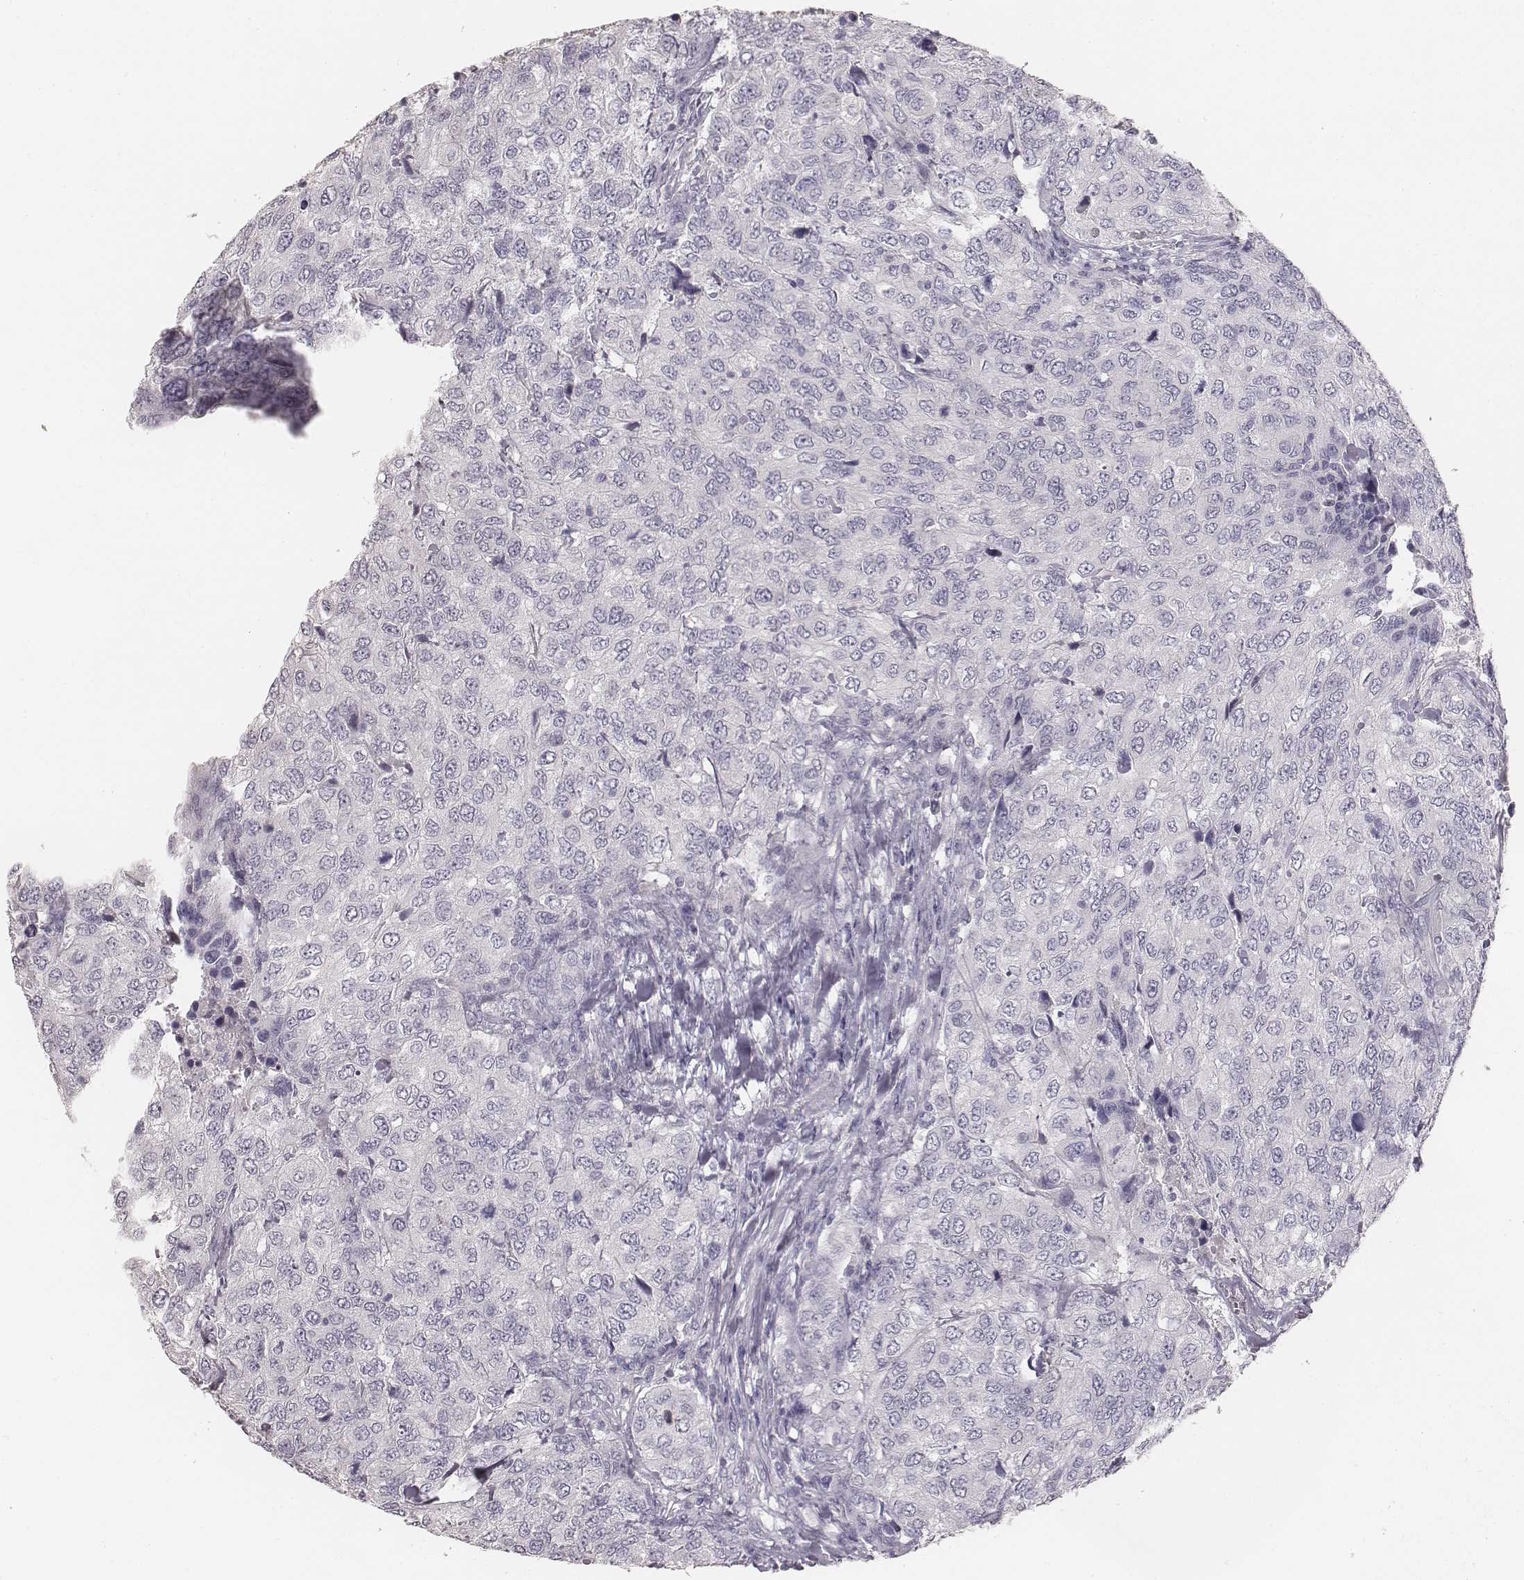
{"staining": {"intensity": "negative", "quantity": "none", "location": "none"}, "tissue": "urothelial cancer", "cell_type": "Tumor cells", "image_type": "cancer", "snomed": [{"axis": "morphology", "description": "Urothelial carcinoma, High grade"}, {"axis": "topography", "description": "Urinary bladder"}], "caption": "A histopathology image of urothelial cancer stained for a protein demonstrates no brown staining in tumor cells.", "gene": "MYH6", "patient": {"sex": "female", "age": 78}}